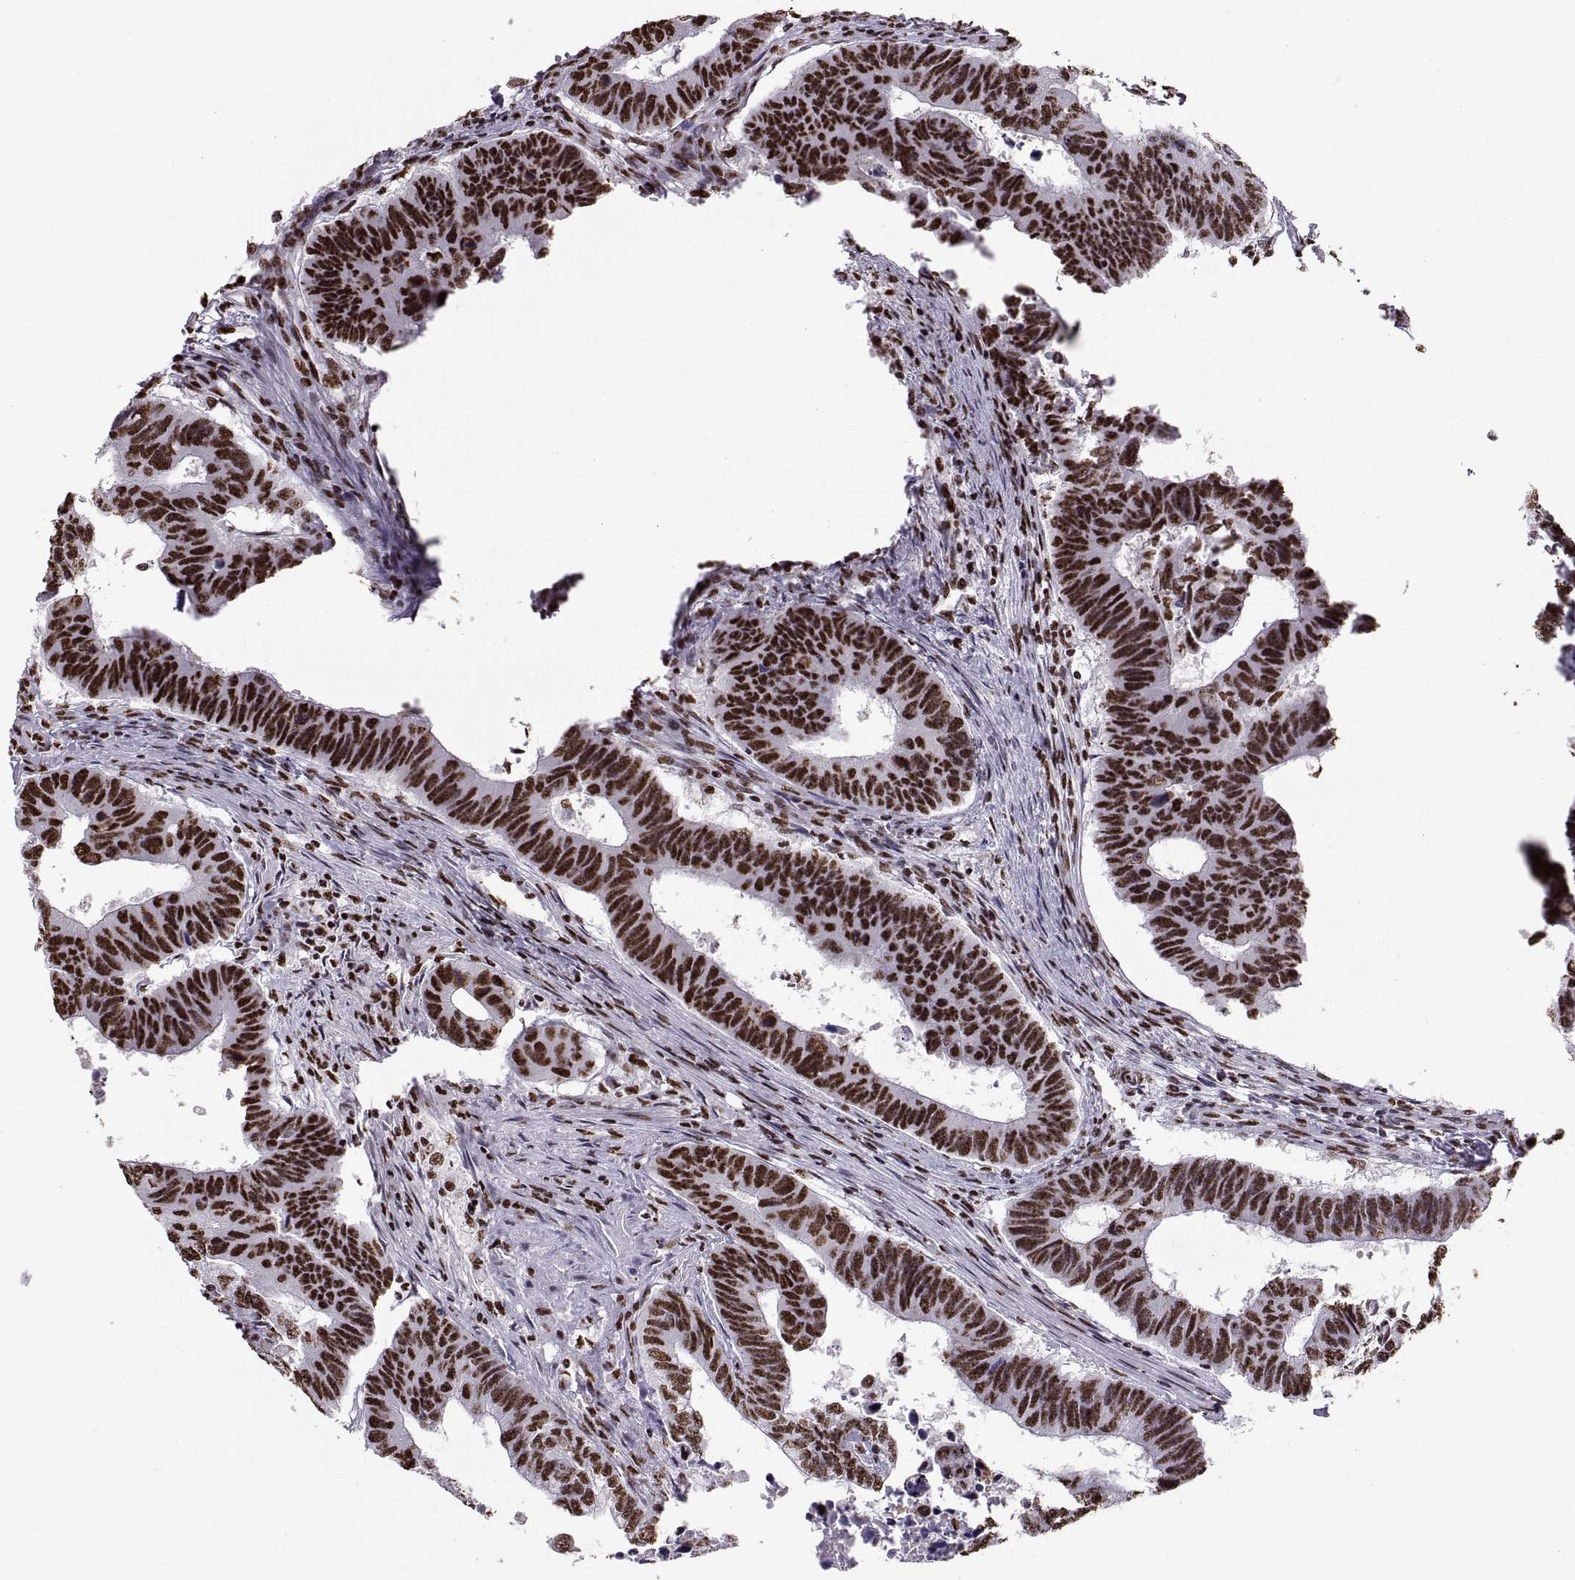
{"staining": {"intensity": "strong", "quantity": ">75%", "location": "nuclear"}, "tissue": "colorectal cancer", "cell_type": "Tumor cells", "image_type": "cancer", "snomed": [{"axis": "morphology", "description": "Adenocarcinoma, NOS"}, {"axis": "topography", "description": "Rectum"}], "caption": "Immunohistochemical staining of colorectal adenocarcinoma reveals strong nuclear protein staining in about >75% of tumor cells.", "gene": "SNAI1", "patient": {"sex": "female", "age": 85}}